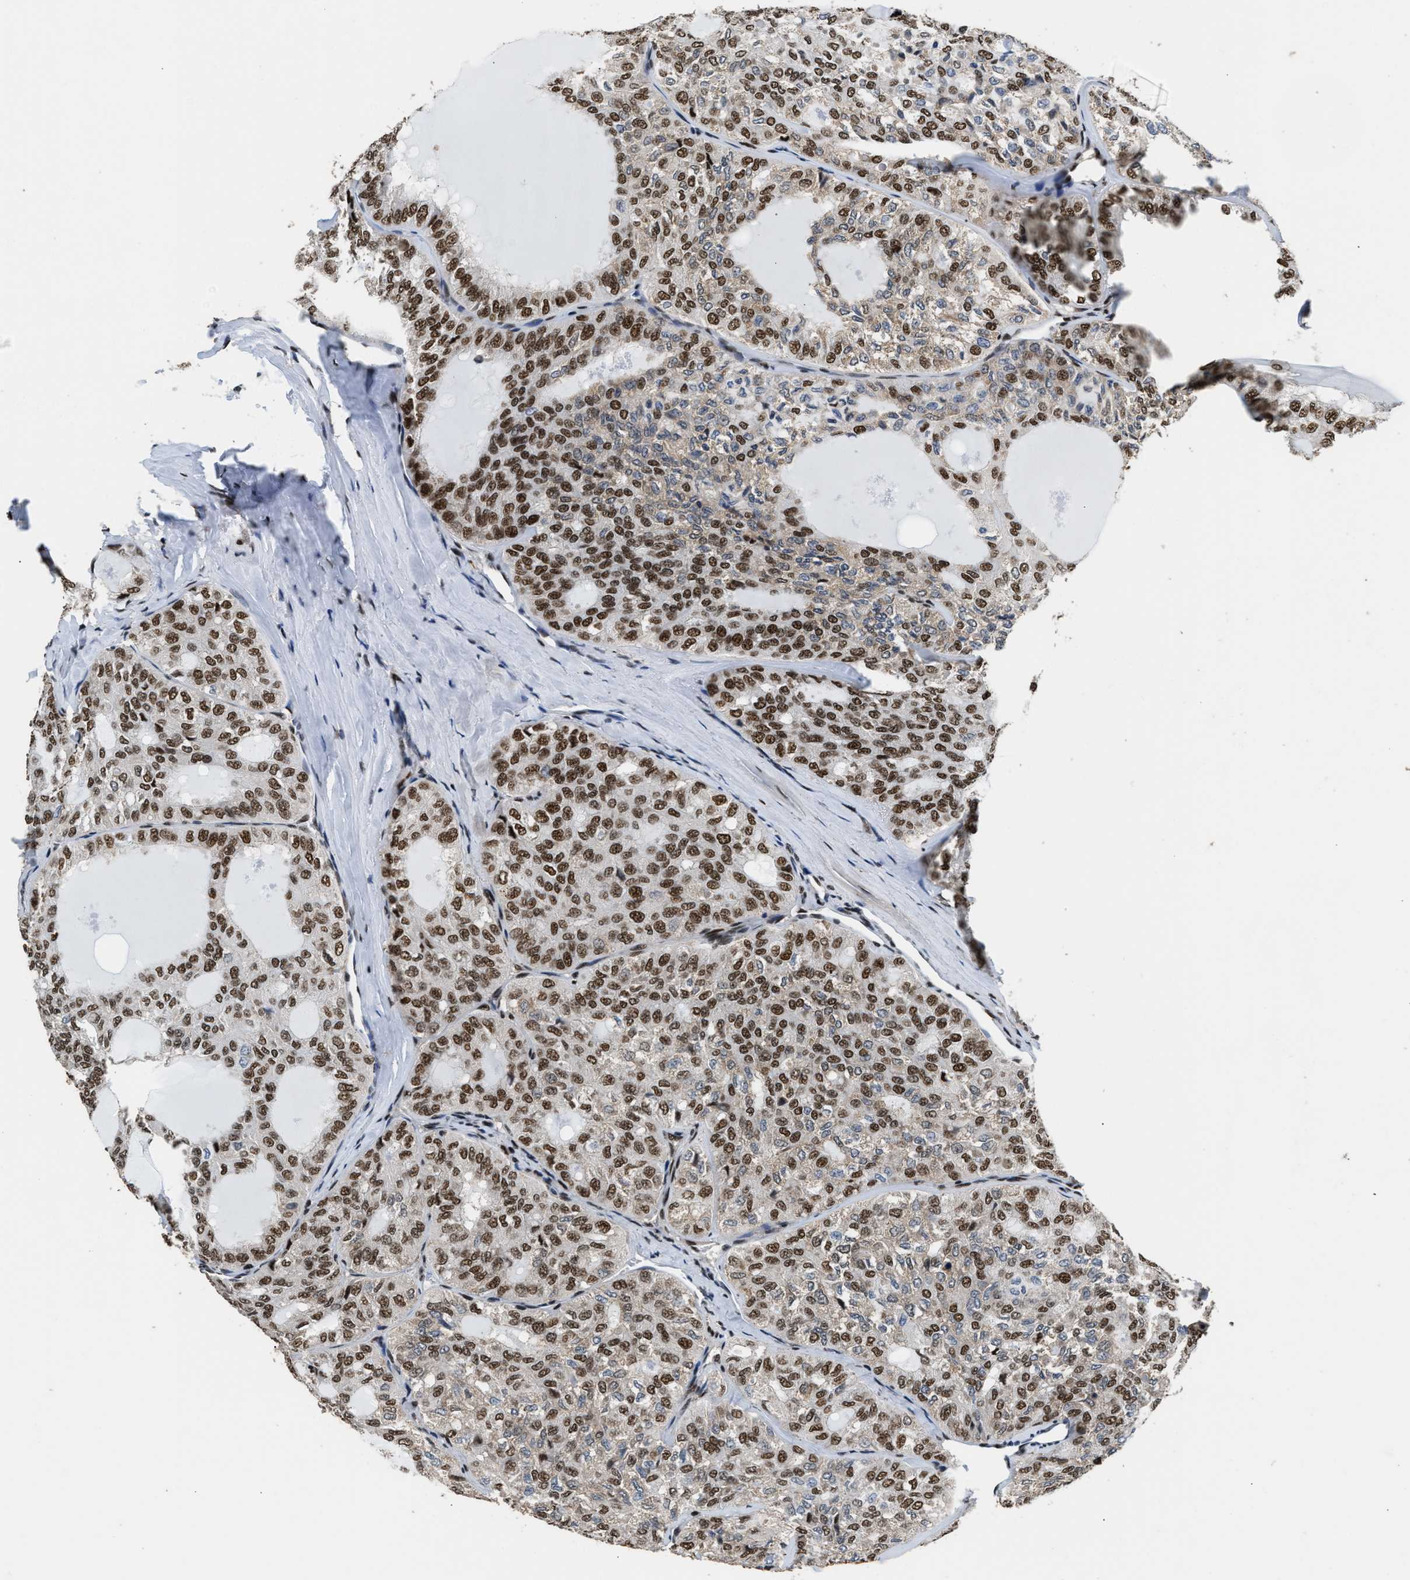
{"staining": {"intensity": "moderate", "quantity": ">75%", "location": "nuclear"}, "tissue": "thyroid cancer", "cell_type": "Tumor cells", "image_type": "cancer", "snomed": [{"axis": "morphology", "description": "Follicular adenoma carcinoma, NOS"}, {"axis": "topography", "description": "Thyroid gland"}], "caption": "Thyroid follicular adenoma carcinoma stained for a protein displays moderate nuclear positivity in tumor cells. (DAB (3,3'-diaminobenzidine) IHC, brown staining for protein, blue staining for nuclei).", "gene": "RAD21", "patient": {"sex": "male", "age": 75}}